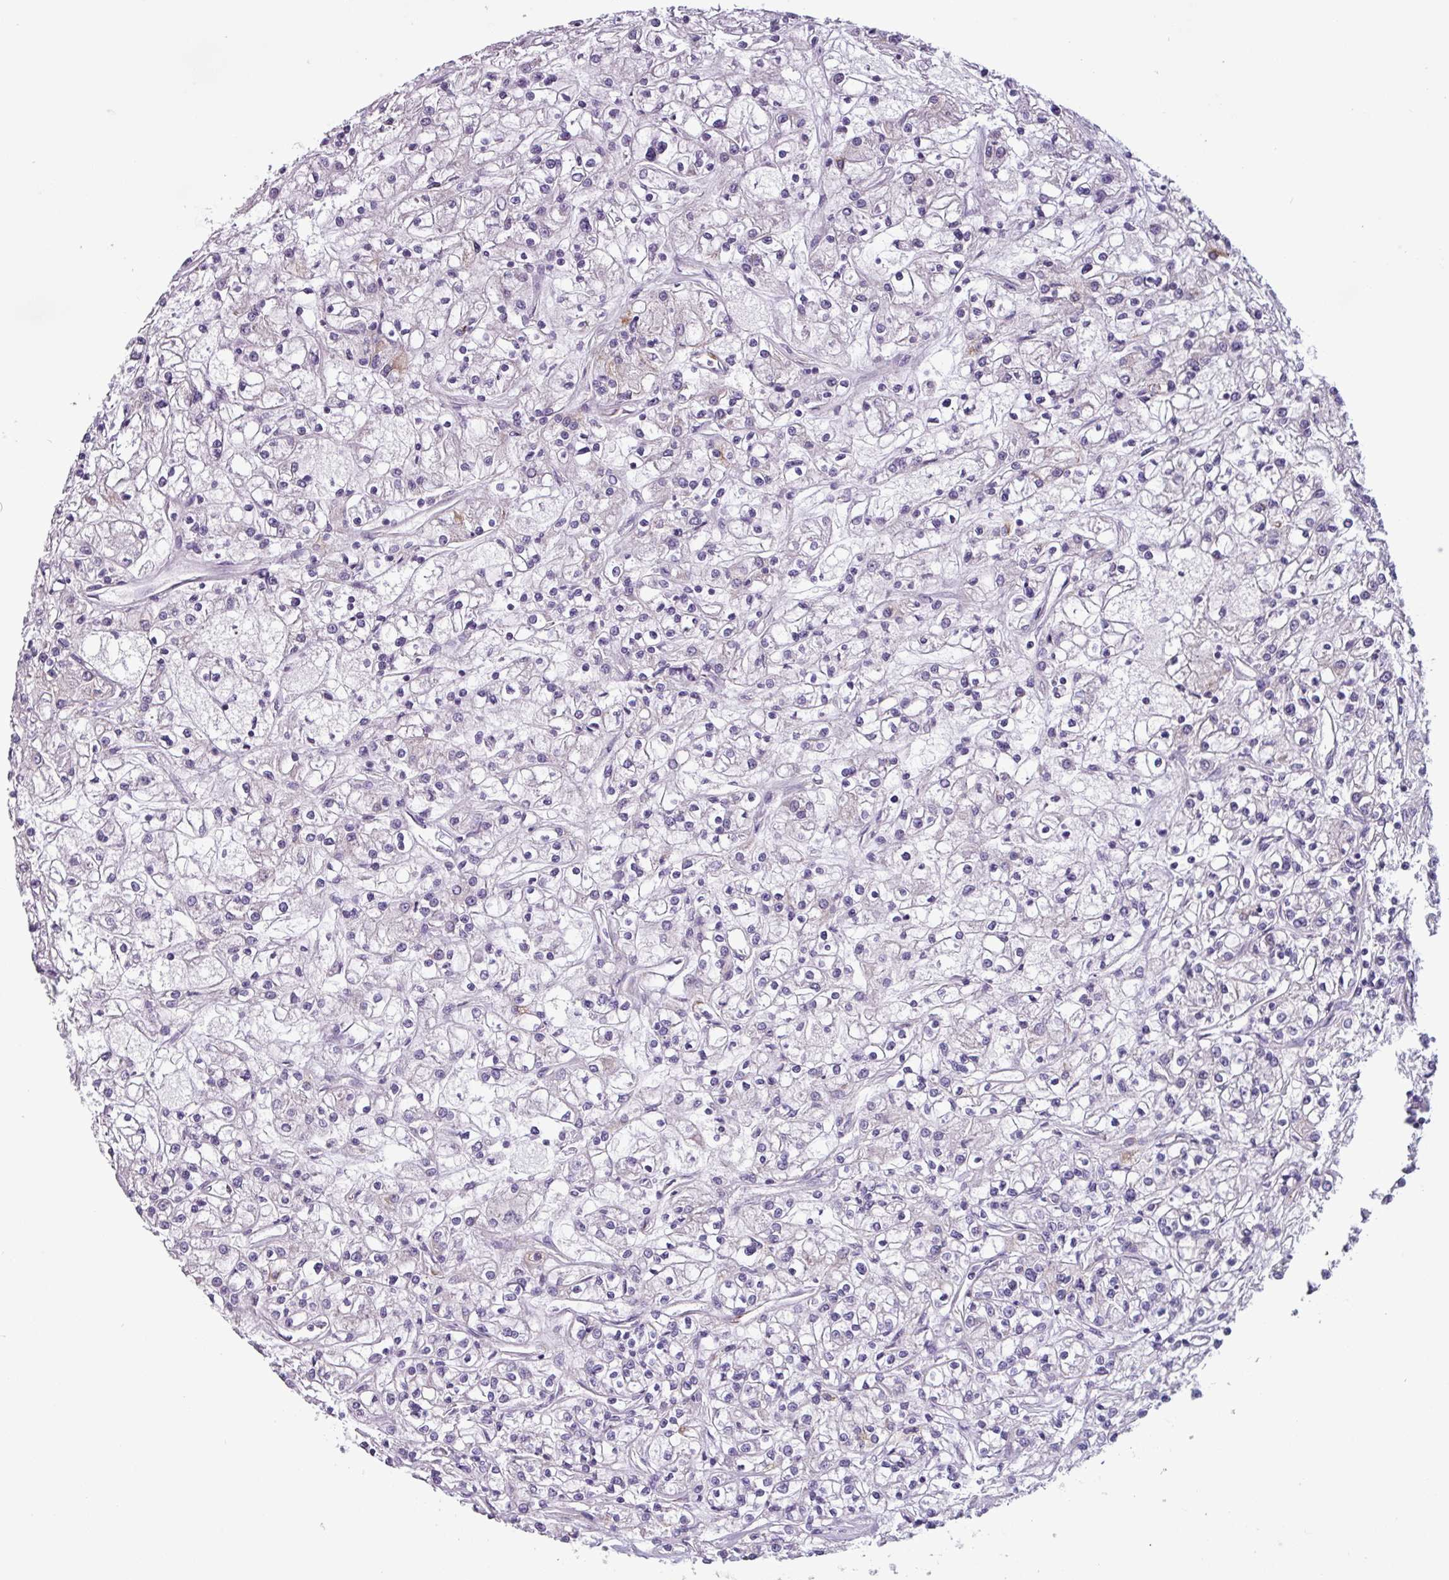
{"staining": {"intensity": "negative", "quantity": "none", "location": "none"}, "tissue": "renal cancer", "cell_type": "Tumor cells", "image_type": "cancer", "snomed": [{"axis": "morphology", "description": "Adenocarcinoma, NOS"}, {"axis": "topography", "description": "Kidney"}], "caption": "High power microscopy histopathology image of an IHC histopathology image of renal adenocarcinoma, revealing no significant staining in tumor cells.", "gene": "CAMK1", "patient": {"sex": "female", "age": 59}}